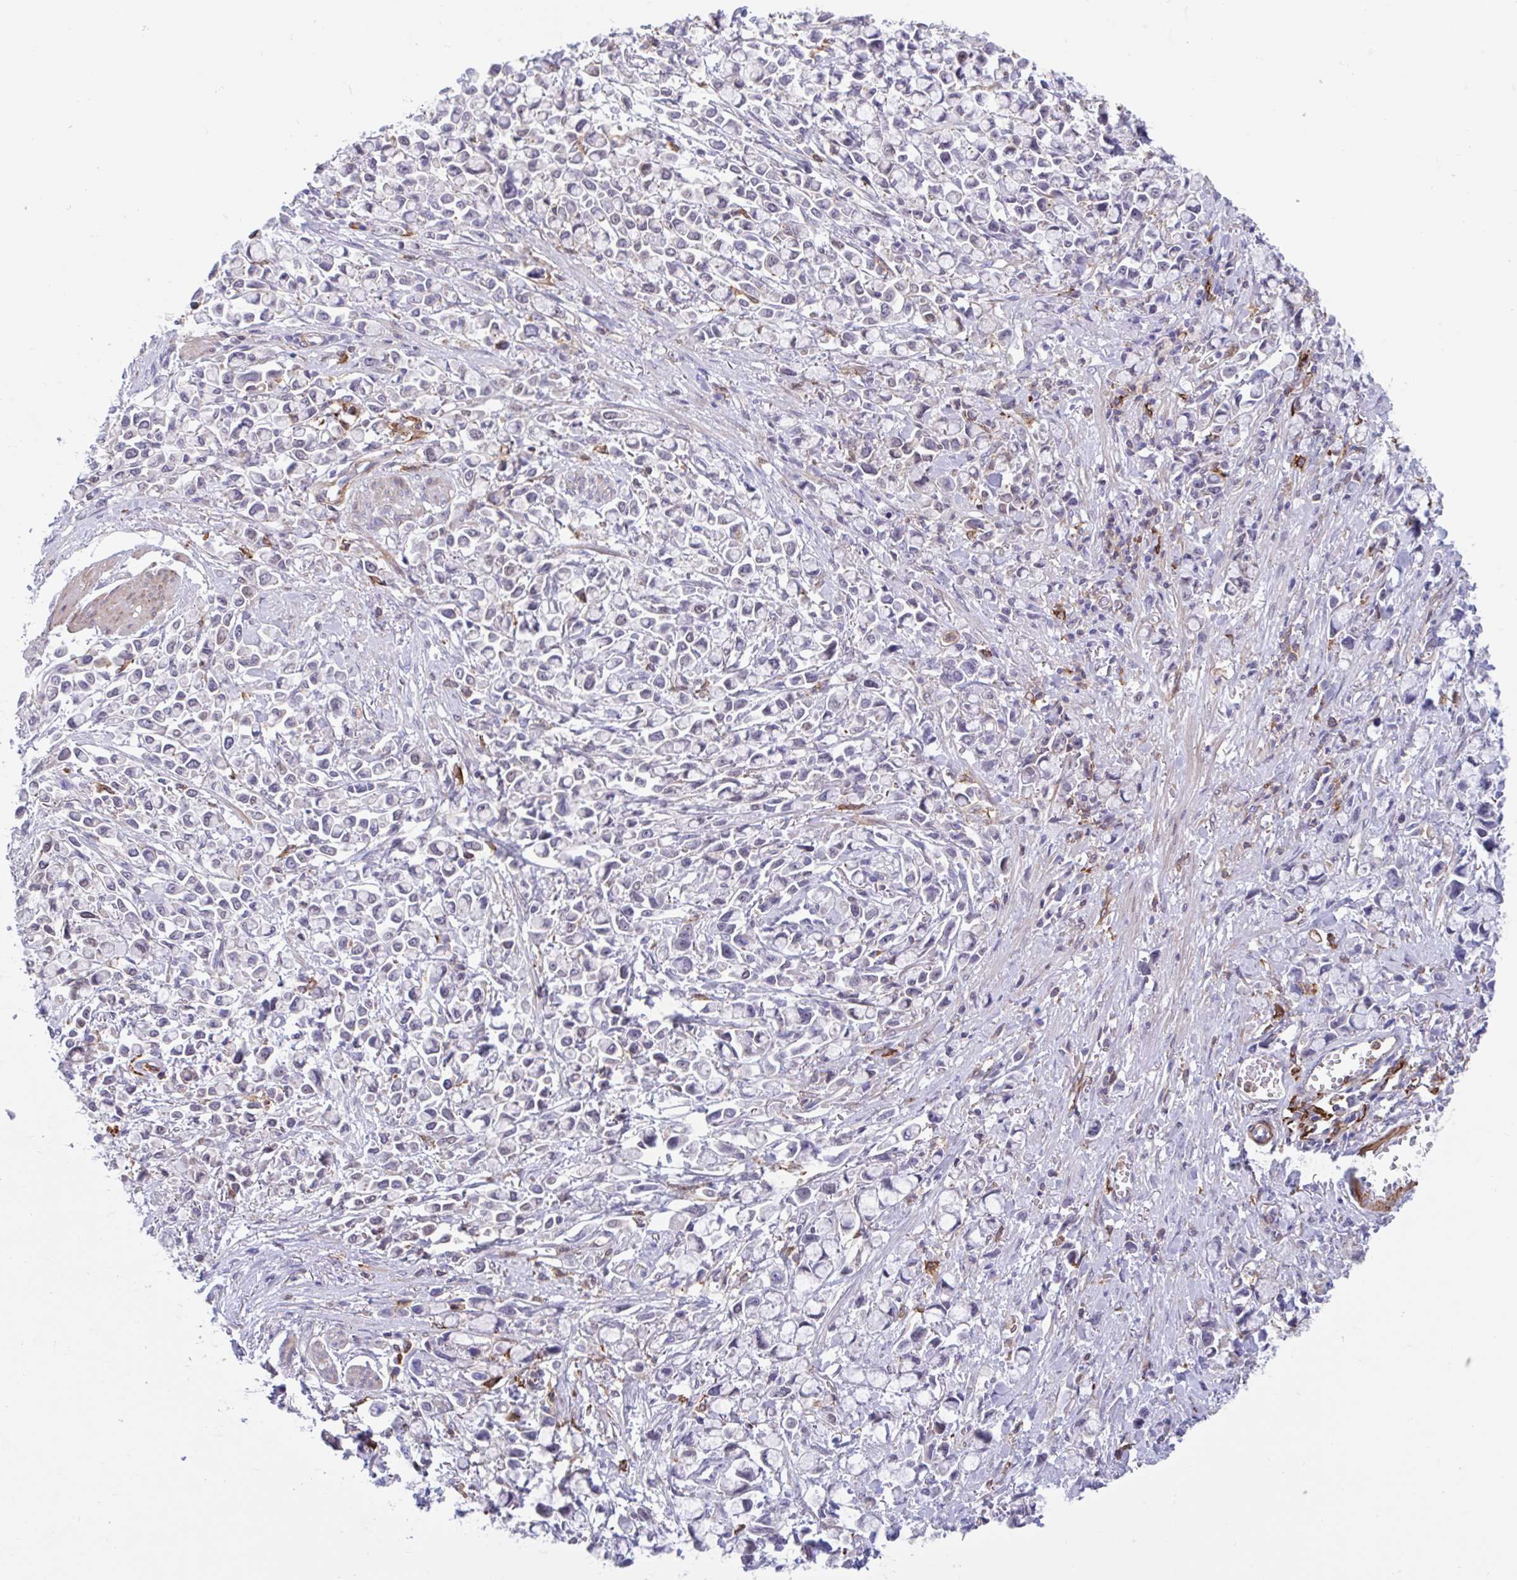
{"staining": {"intensity": "negative", "quantity": "none", "location": "none"}, "tissue": "stomach cancer", "cell_type": "Tumor cells", "image_type": "cancer", "snomed": [{"axis": "morphology", "description": "Adenocarcinoma, NOS"}, {"axis": "topography", "description": "Stomach"}], "caption": "Tumor cells show no significant protein expression in stomach cancer (adenocarcinoma). (Stains: DAB (3,3'-diaminobenzidine) immunohistochemistry (IHC) with hematoxylin counter stain, Microscopy: brightfield microscopy at high magnification).", "gene": "EFHD1", "patient": {"sex": "female", "age": 81}}